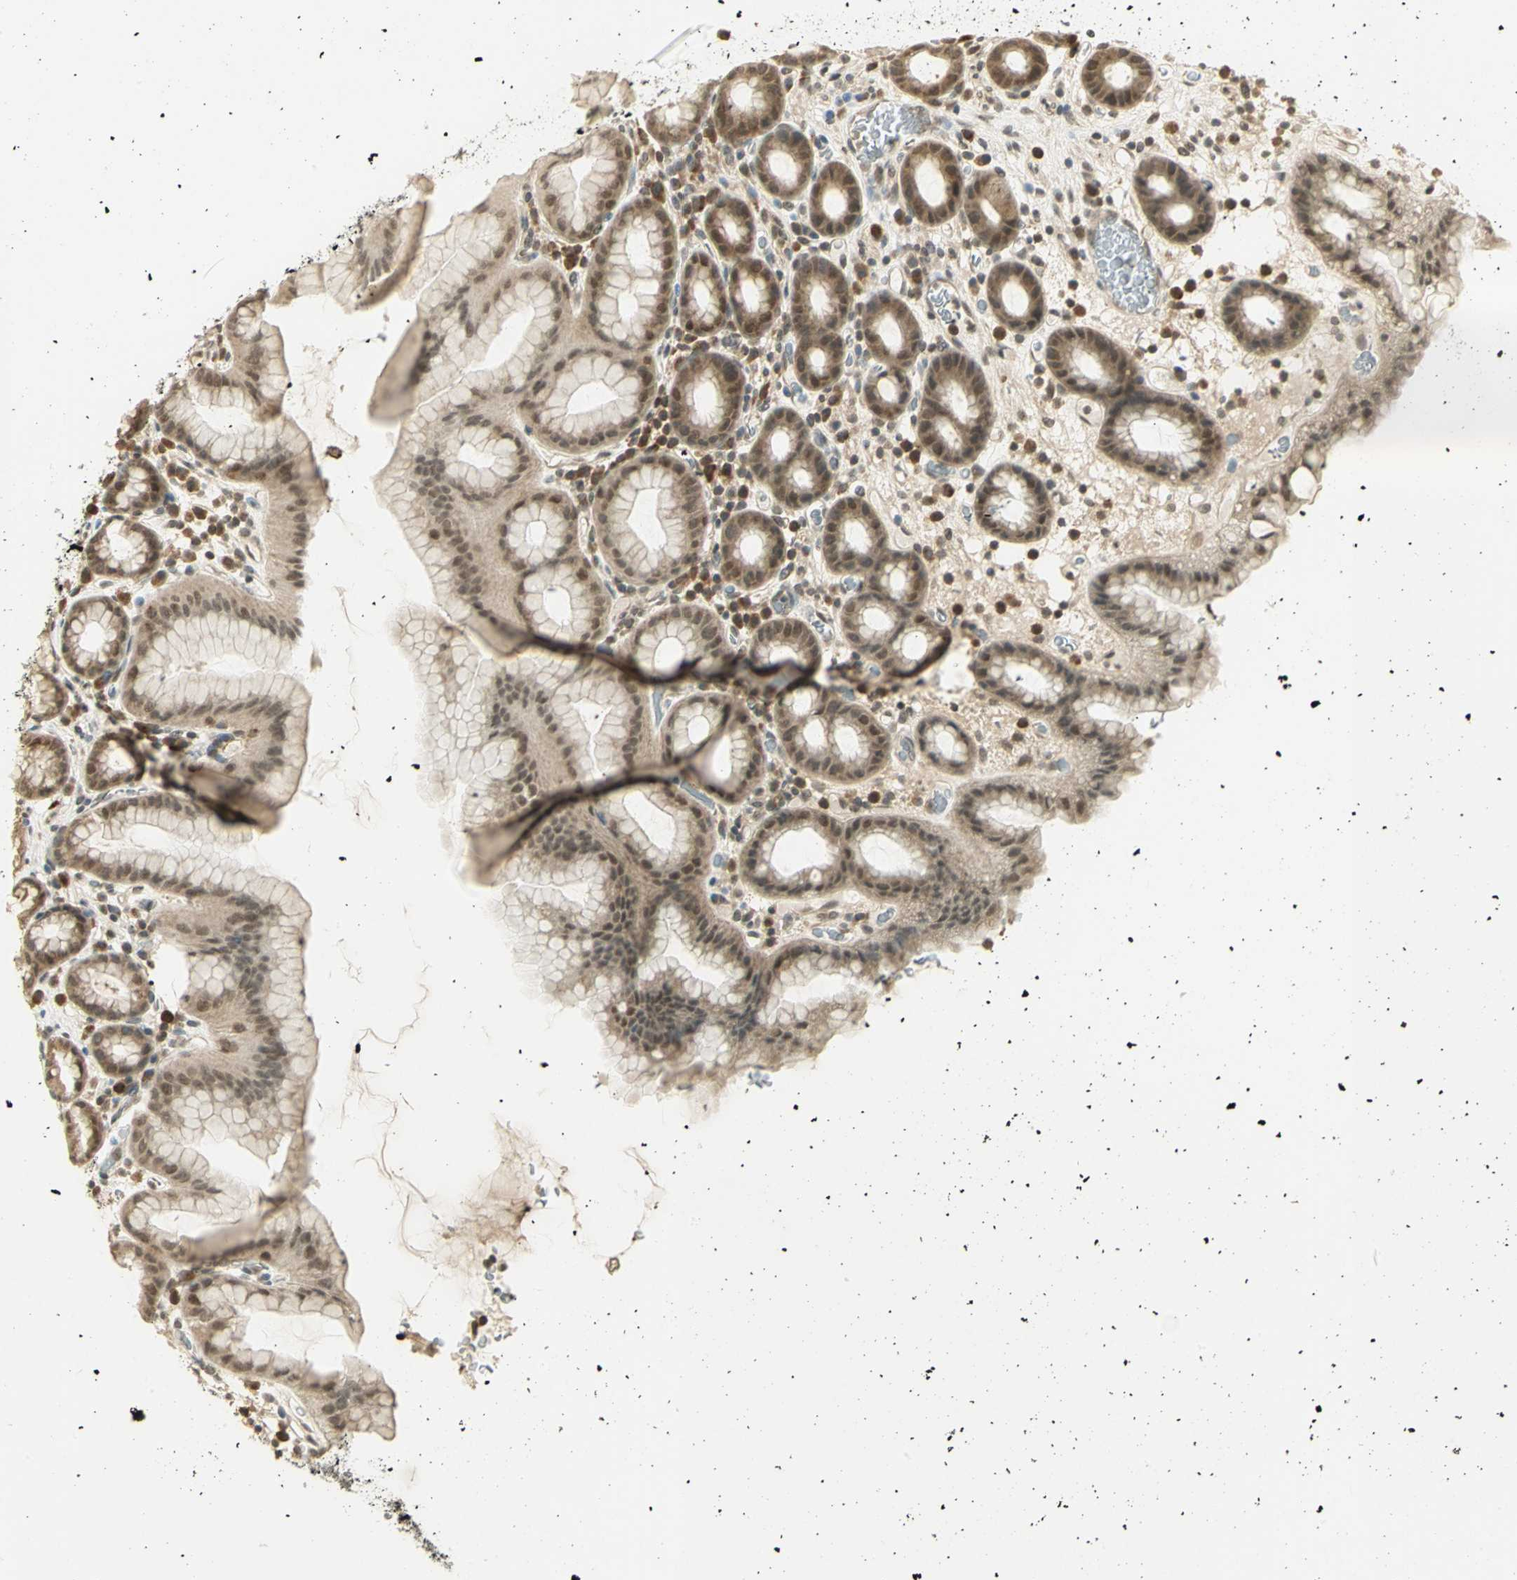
{"staining": {"intensity": "moderate", "quantity": ">75%", "location": "cytoplasmic/membranous,nuclear"}, "tissue": "stomach", "cell_type": "Glandular cells", "image_type": "normal", "snomed": [{"axis": "morphology", "description": "Normal tissue, NOS"}, {"axis": "topography", "description": "Stomach, upper"}], "caption": "Immunohistochemical staining of benign human stomach displays moderate cytoplasmic/membranous,nuclear protein staining in approximately >75% of glandular cells. (IHC, brightfield microscopy, high magnification).", "gene": "CDC34", "patient": {"sex": "male", "age": 68}}